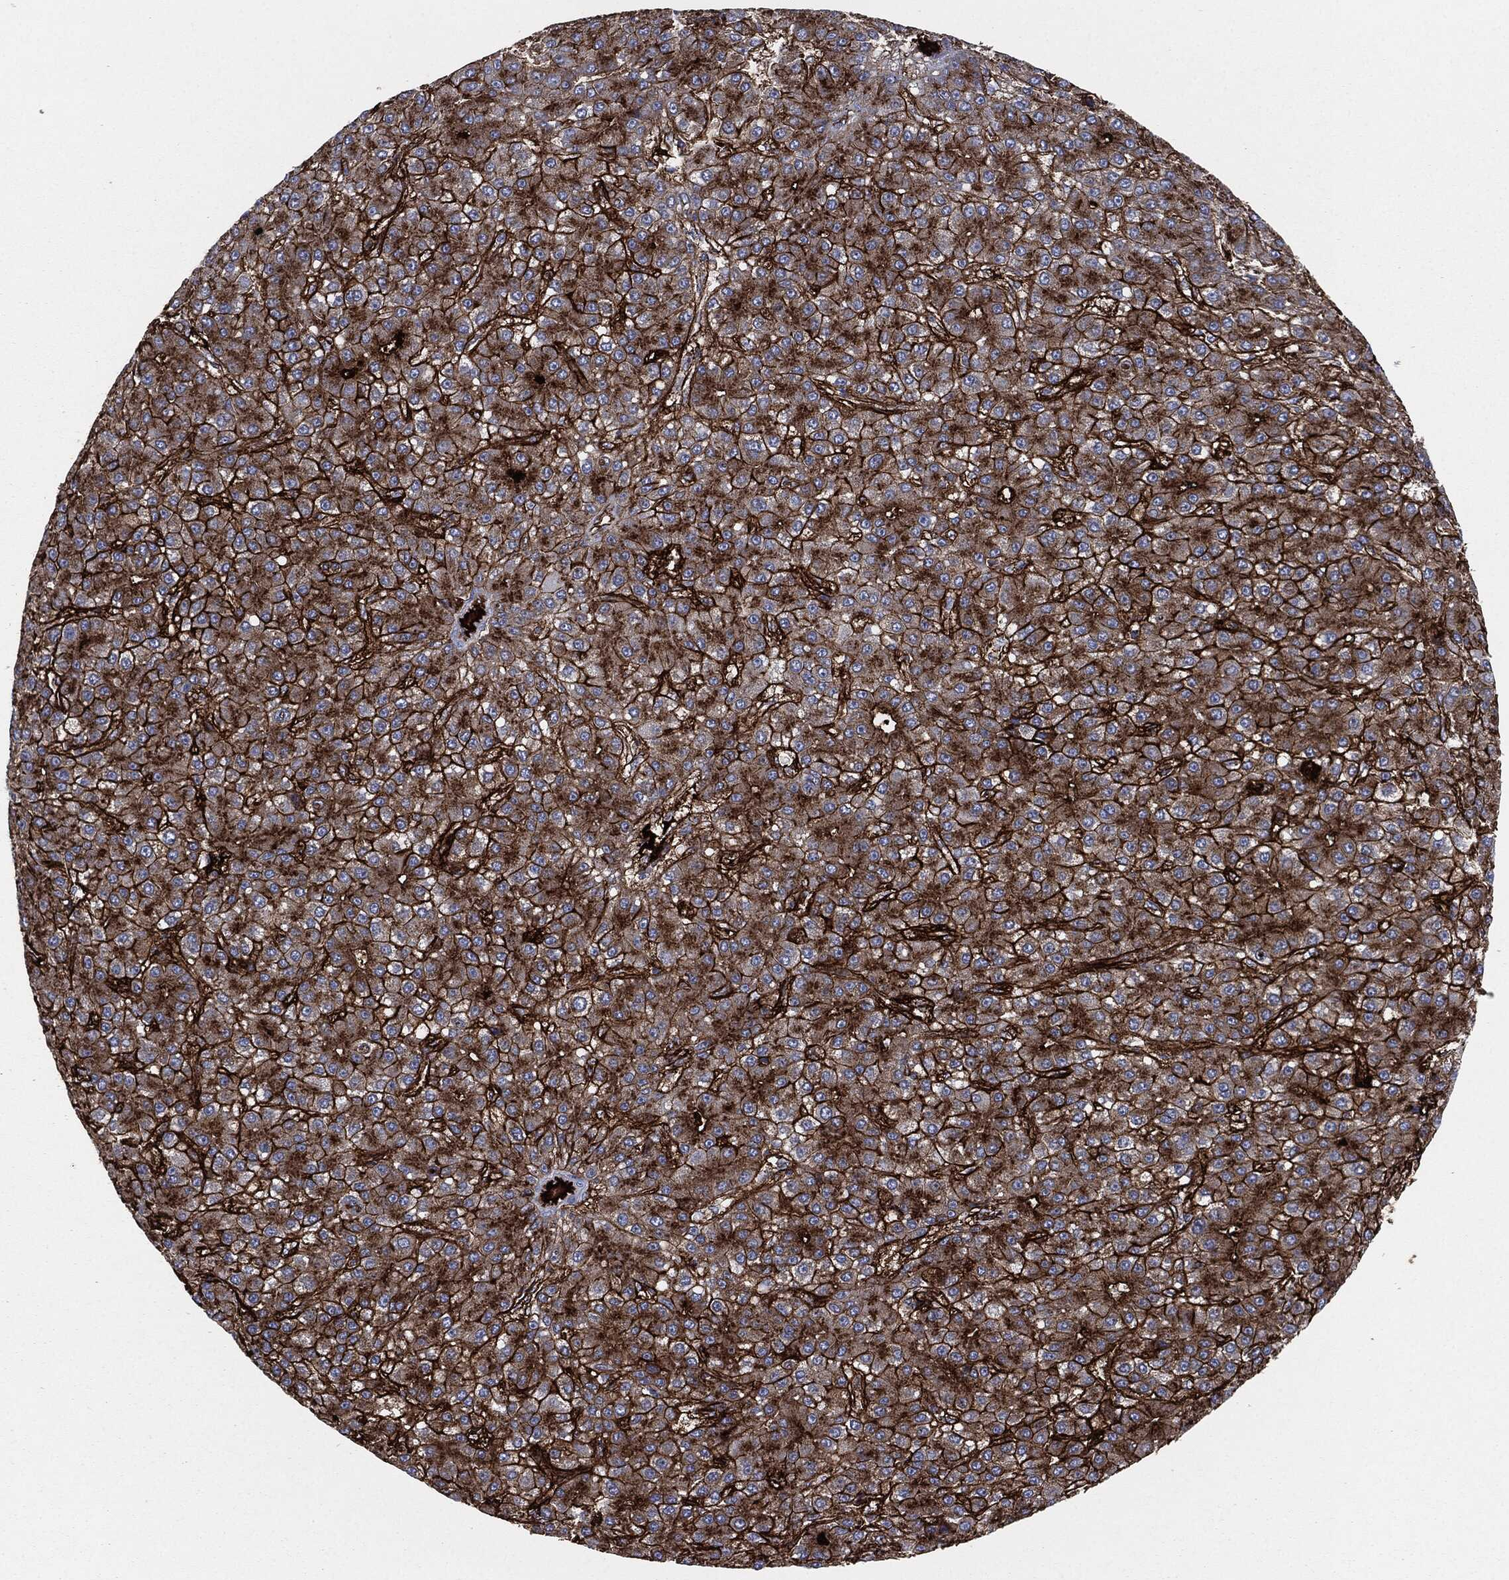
{"staining": {"intensity": "strong", "quantity": "25%-75%", "location": "cytoplasmic/membranous"}, "tissue": "liver cancer", "cell_type": "Tumor cells", "image_type": "cancer", "snomed": [{"axis": "morphology", "description": "Carcinoma, Hepatocellular, NOS"}, {"axis": "topography", "description": "Liver"}], "caption": "Immunohistochemical staining of liver cancer (hepatocellular carcinoma) displays strong cytoplasmic/membranous protein staining in about 25%-75% of tumor cells. (DAB (3,3'-diaminobenzidine) IHC with brightfield microscopy, high magnification).", "gene": "APOB", "patient": {"sex": "male", "age": 67}}